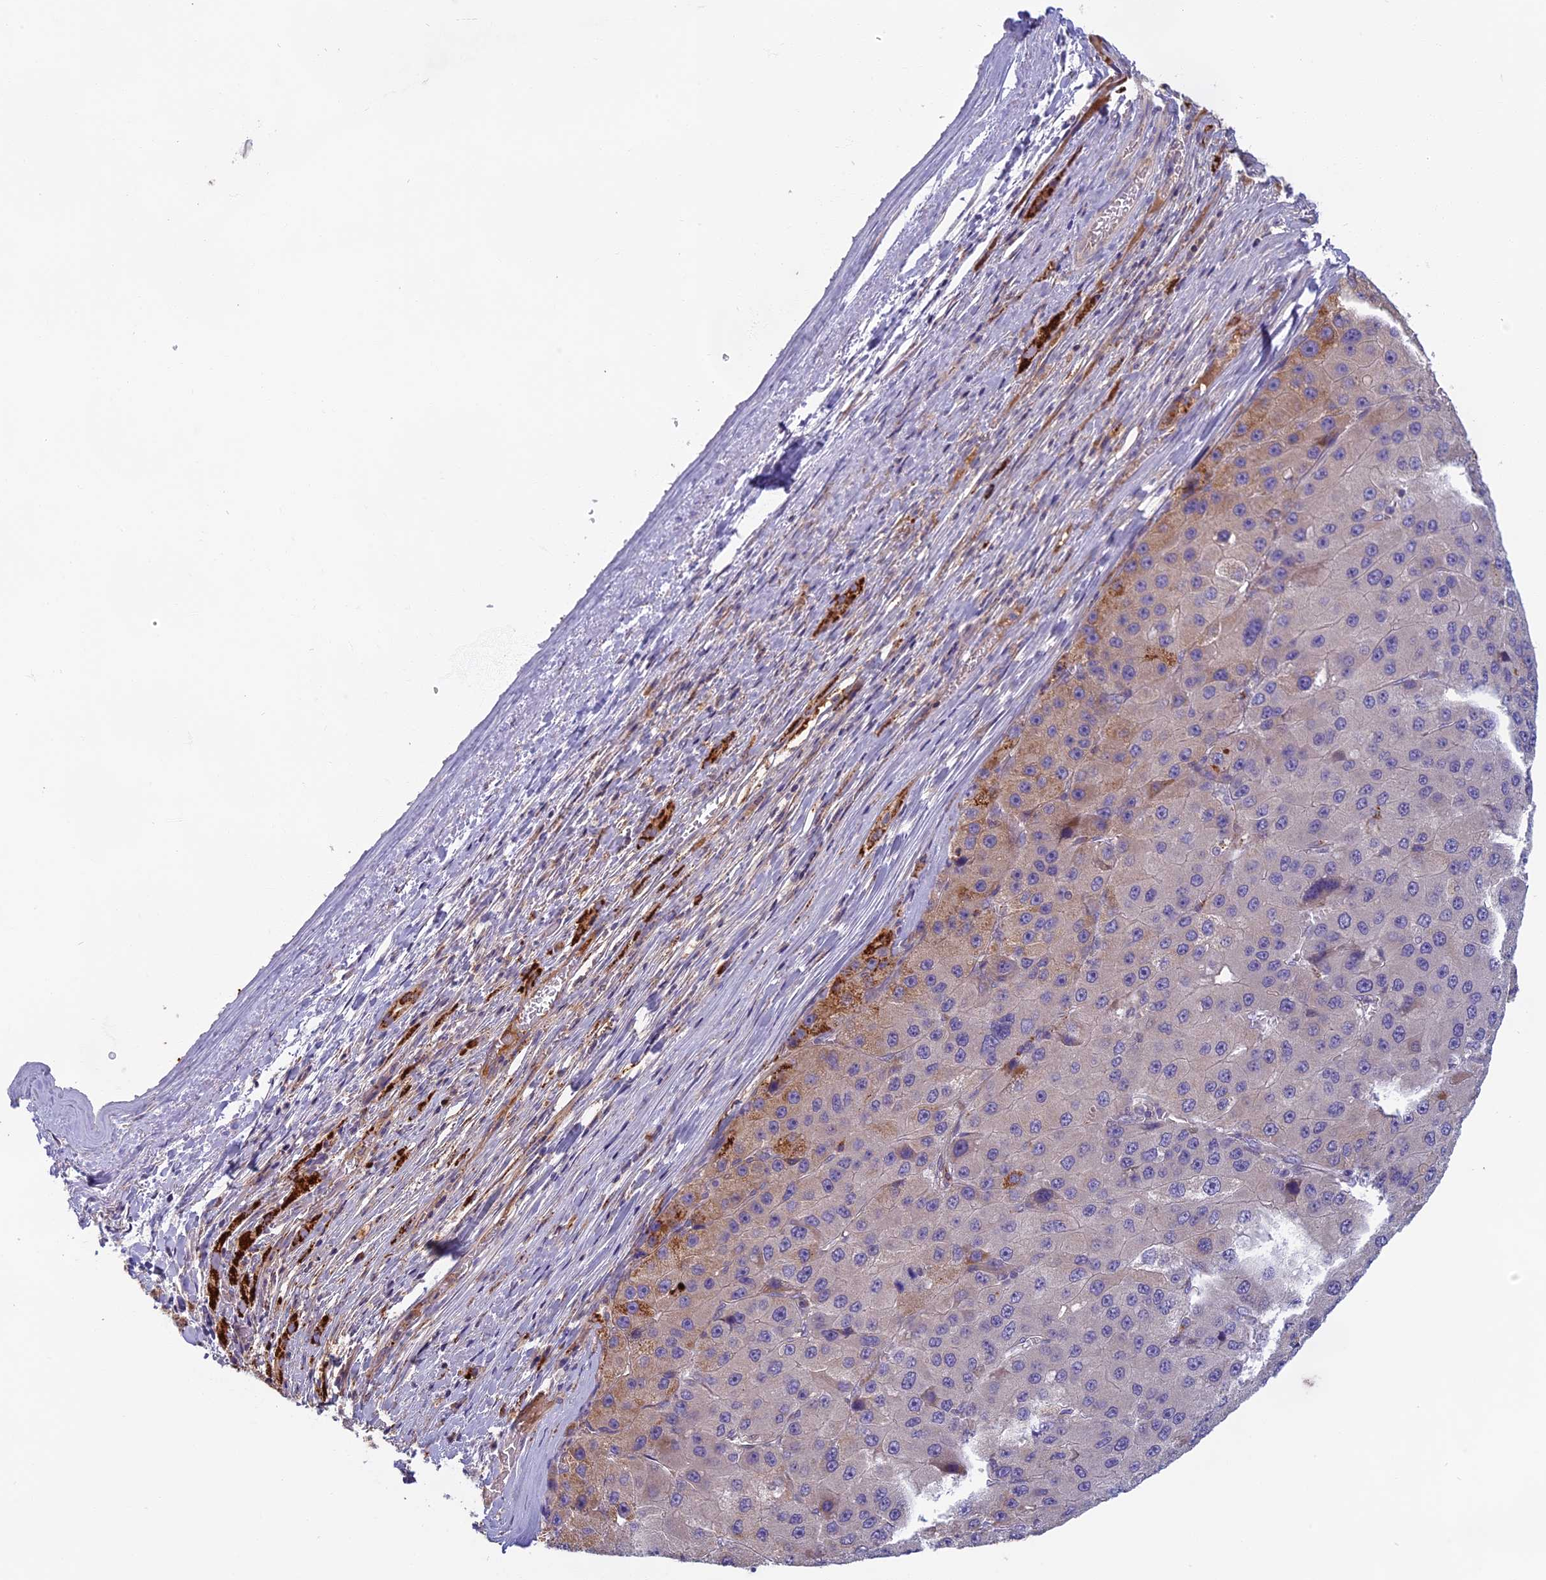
{"staining": {"intensity": "moderate", "quantity": "<25%", "location": "cytoplasmic/membranous"}, "tissue": "liver cancer", "cell_type": "Tumor cells", "image_type": "cancer", "snomed": [{"axis": "morphology", "description": "Carcinoma, Hepatocellular, NOS"}, {"axis": "topography", "description": "Liver"}], "caption": "Approximately <25% of tumor cells in hepatocellular carcinoma (liver) exhibit moderate cytoplasmic/membranous protein staining as visualized by brown immunohistochemical staining.", "gene": "SEMA7A", "patient": {"sex": "female", "age": 73}}